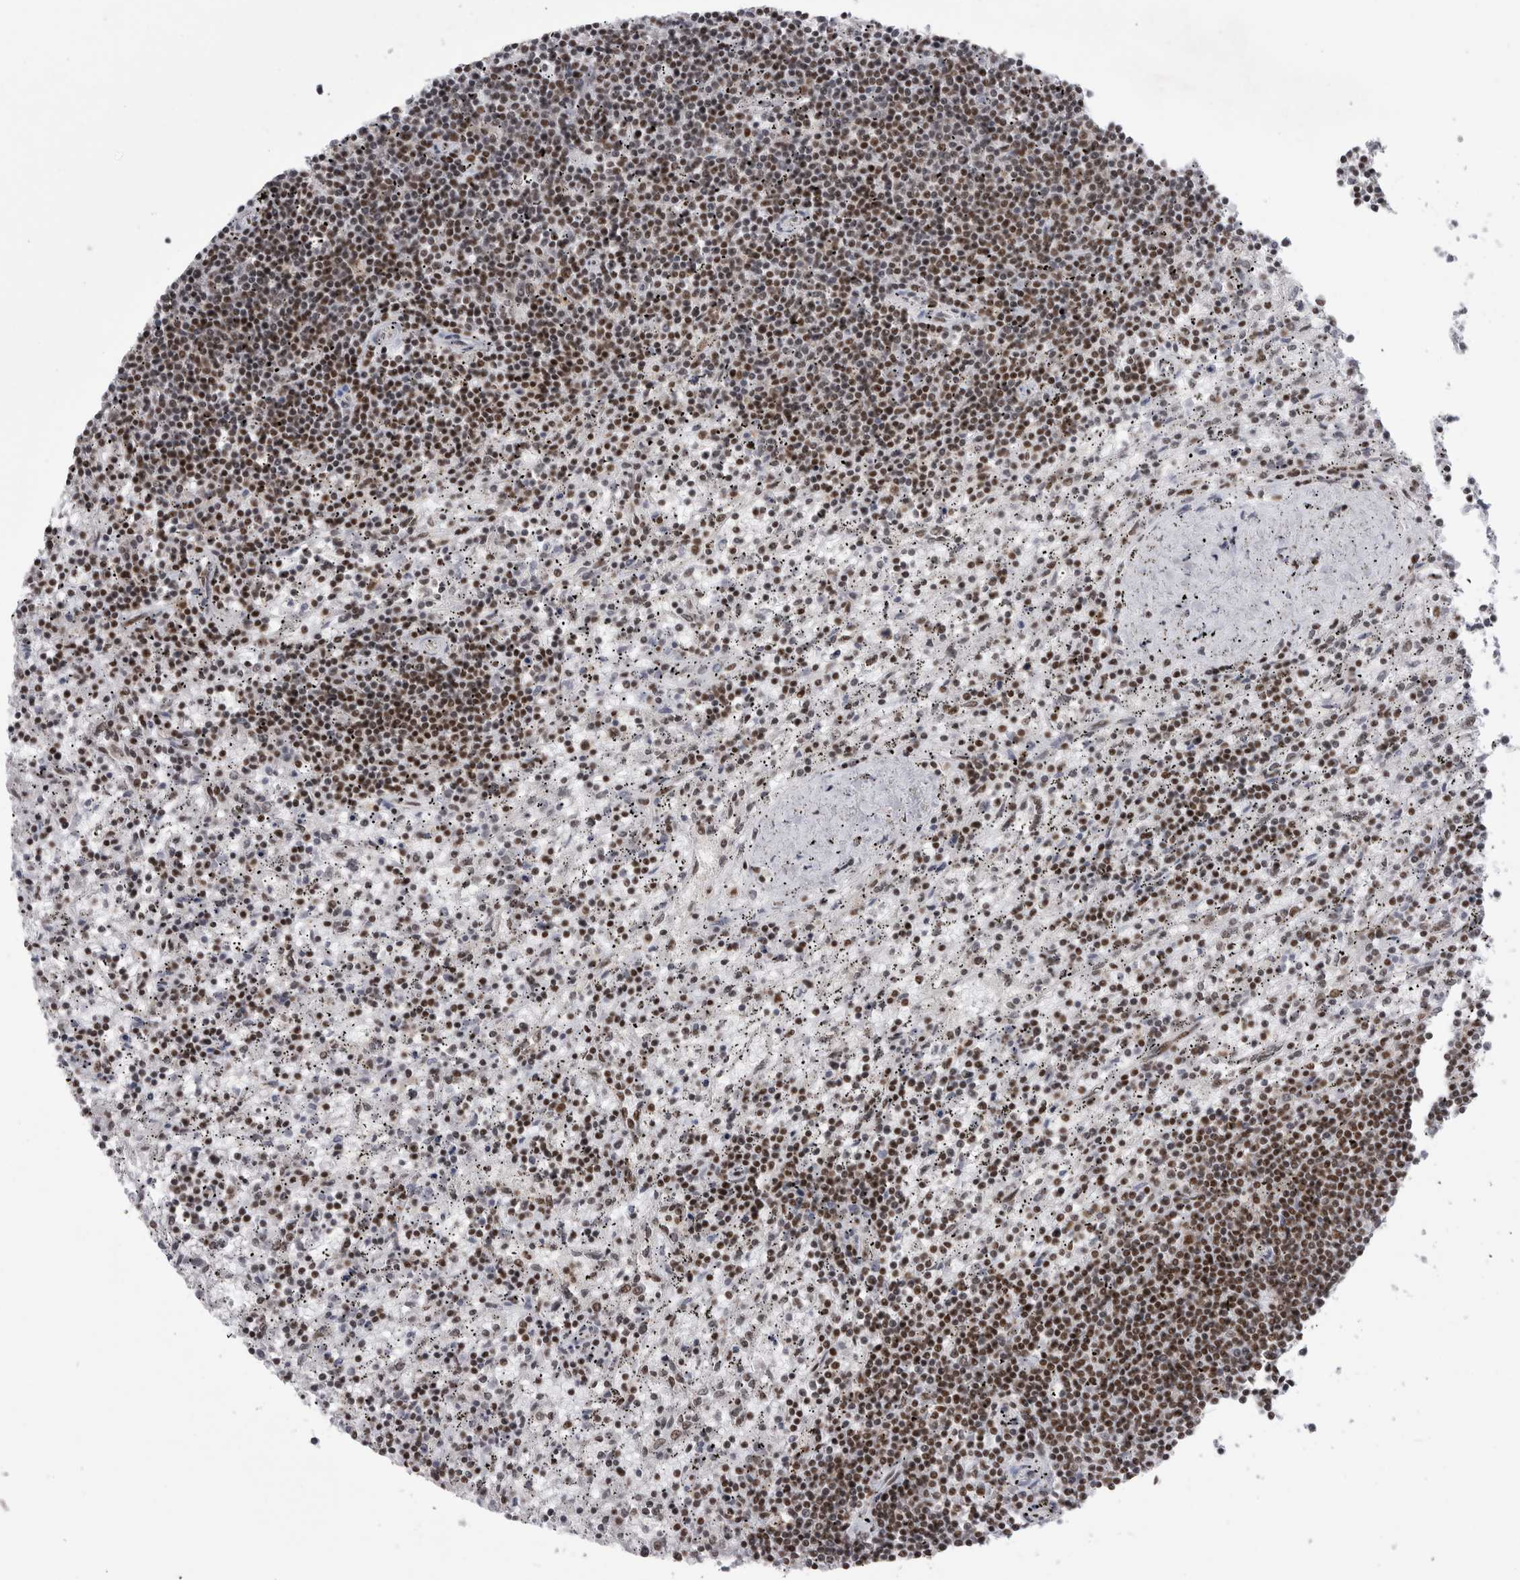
{"staining": {"intensity": "moderate", "quantity": ">75%", "location": "nuclear"}, "tissue": "lymphoma", "cell_type": "Tumor cells", "image_type": "cancer", "snomed": [{"axis": "morphology", "description": "Malignant lymphoma, non-Hodgkin's type, Low grade"}, {"axis": "topography", "description": "Spleen"}], "caption": "This image shows immunohistochemistry staining of human lymphoma, with medium moderate nuclear positivity in about >75% of tumor cells.", "gene": "CDK11A", "patient": {"sex": "male", "age": 76}}